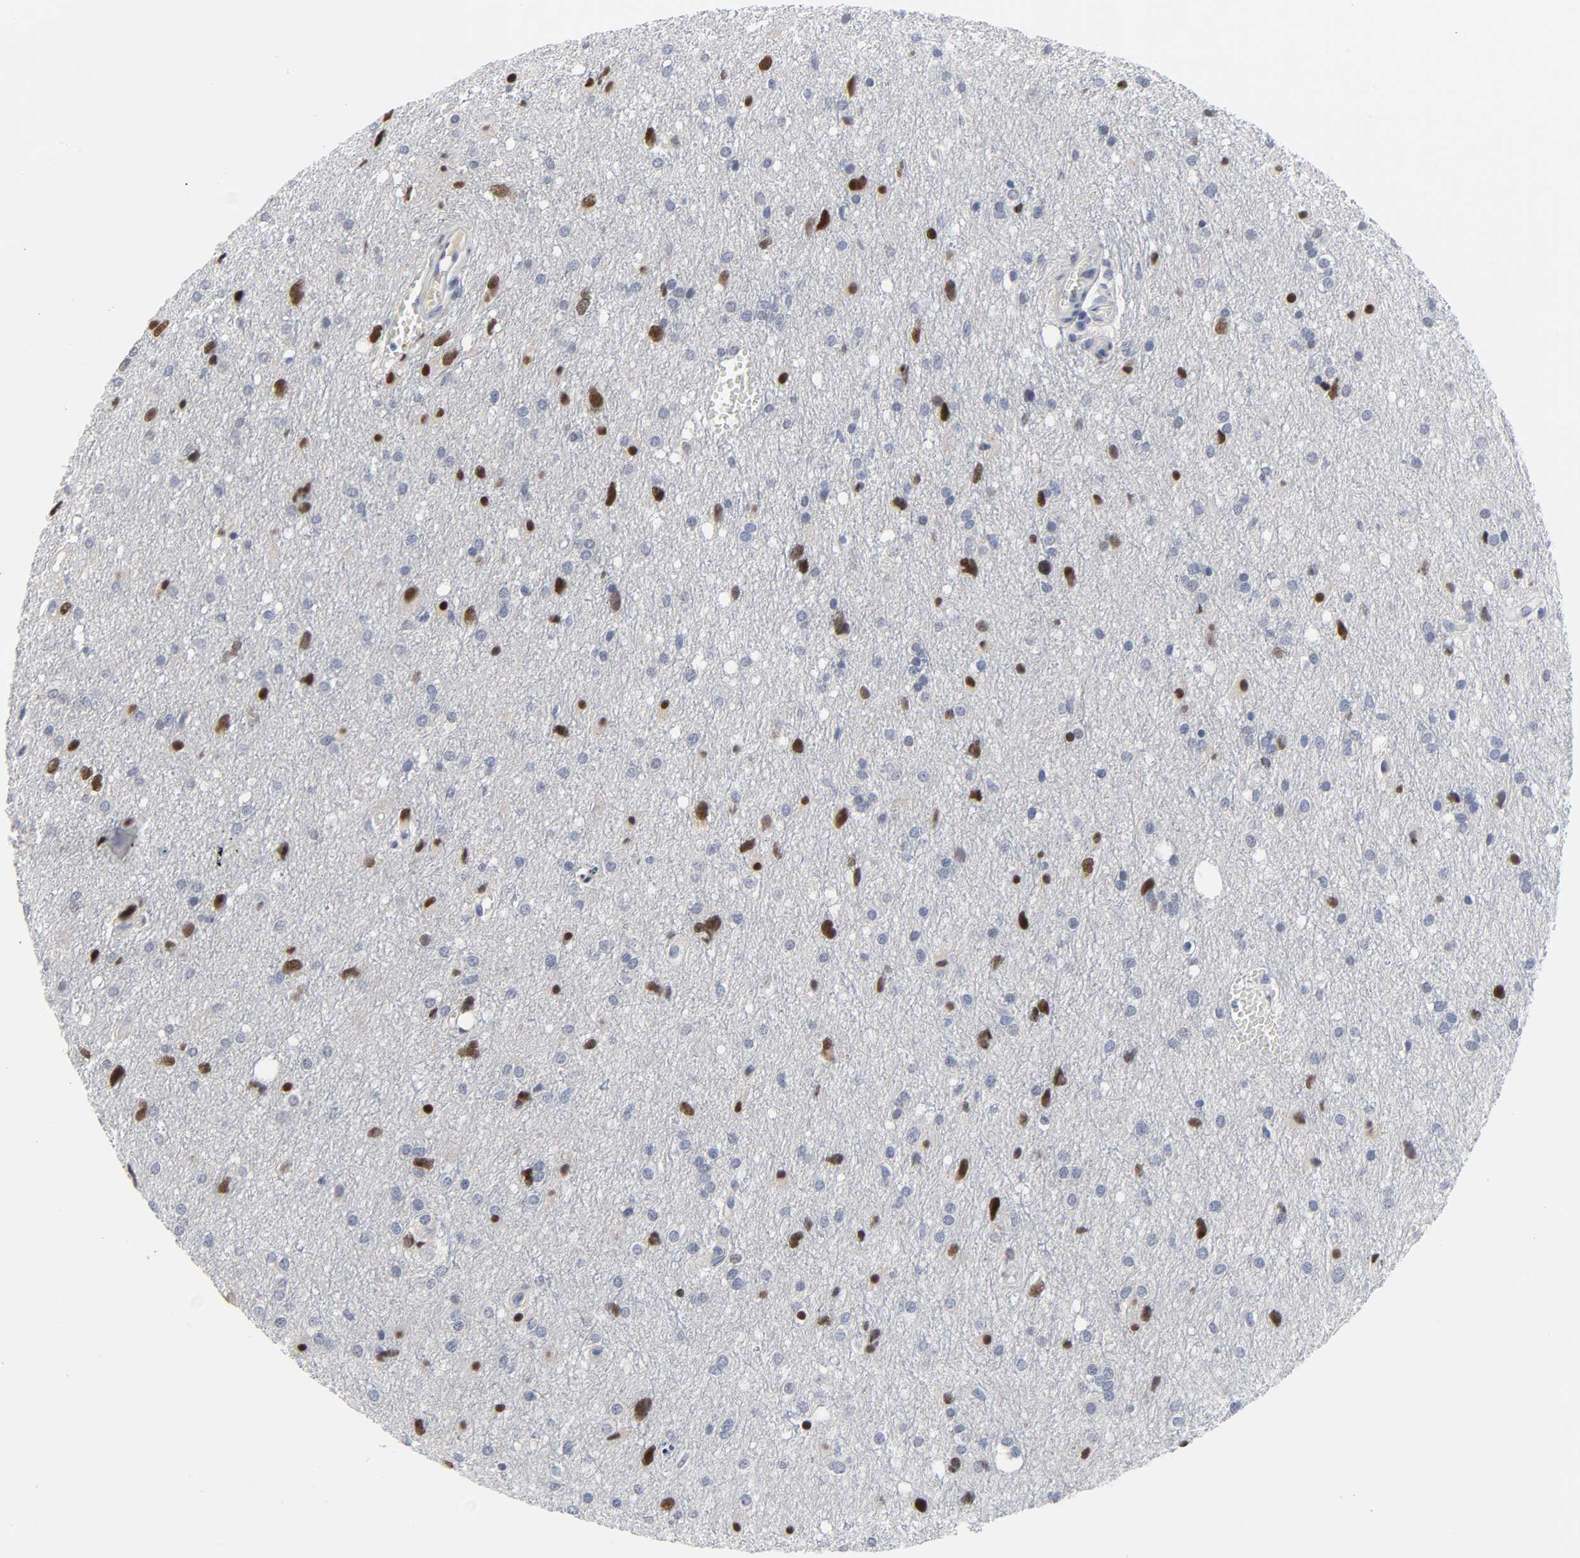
{"staining": {"intensity": "strong", "quantity": "25%-75%", "location": "nuclear"}, "tissue": "glioma", "cell_type": "Tumor cells", "image_type": "cancer", "snomed": [{"axis": "morphology", "description": "Glioma, malignant, High grade"}, {"axis": "topography", "description": "Brain"}], "caption": "High-magnification brightfield microscopy of glioma stained with DAB (brown) and counterstained with hematoxylin (blue). tumor cells exhibit strong nuclear expression is present in about25%-75% of cells.", "gene": "SALL2", "patient": {"sex": "female", "age": 59}}